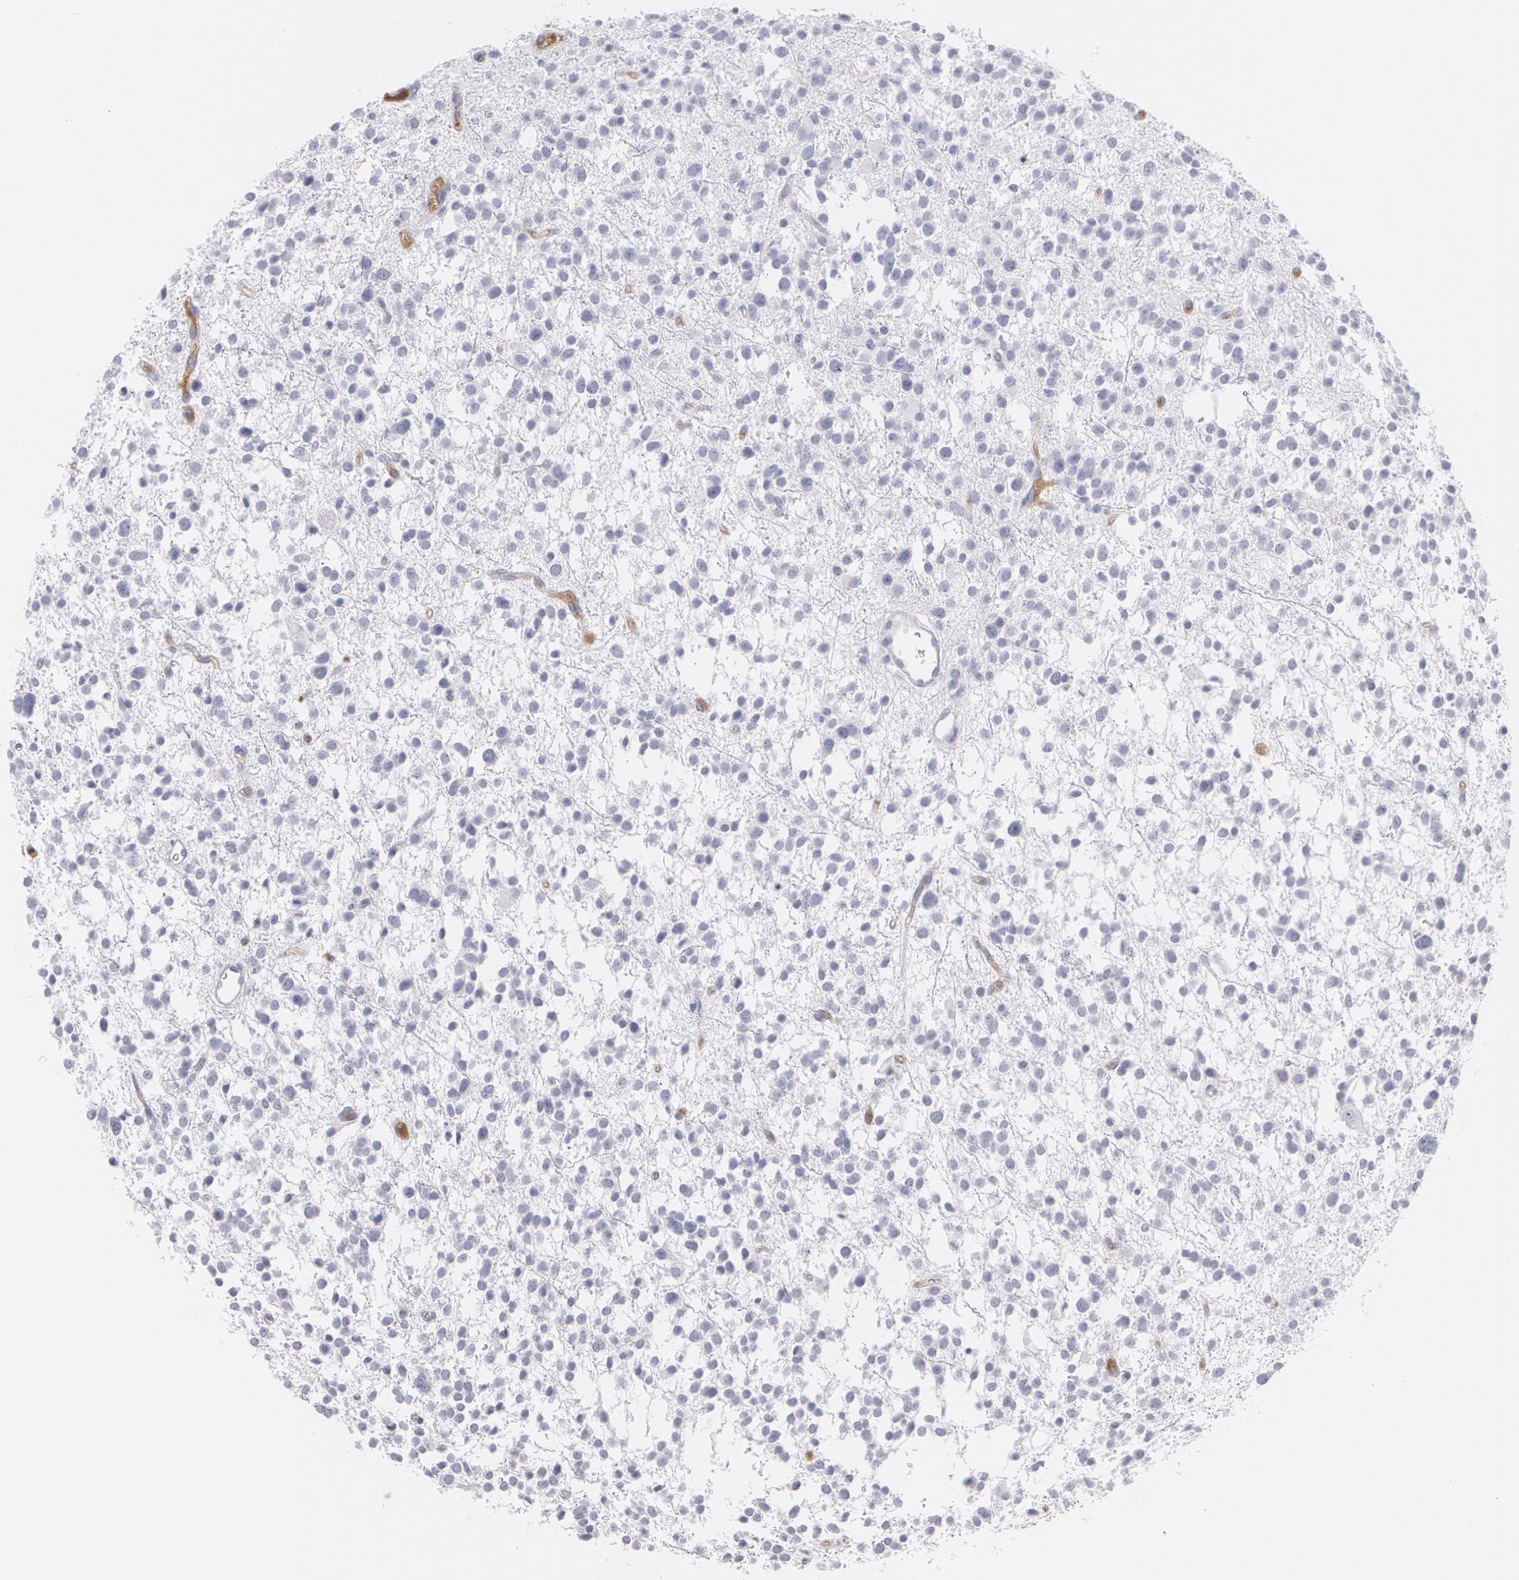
{"staining": {"intensity": "negative", "quantity": "none", "location": "none"}, "tissue": "glioma", "cell_type": "Tumor cells", "image_type": "cancer", "snomed": [{"axis": "morphology", "description": "Glioma, malignant, Low grade"}, {"axis": "topography", "description": "Brain"}], "caption": "The immunohistochemistry photomicrograph has no significant staining in tumor cells of glioma tissue.", "gene": "SERPINA1", "patient": {"sex": "female", "age": 36}}